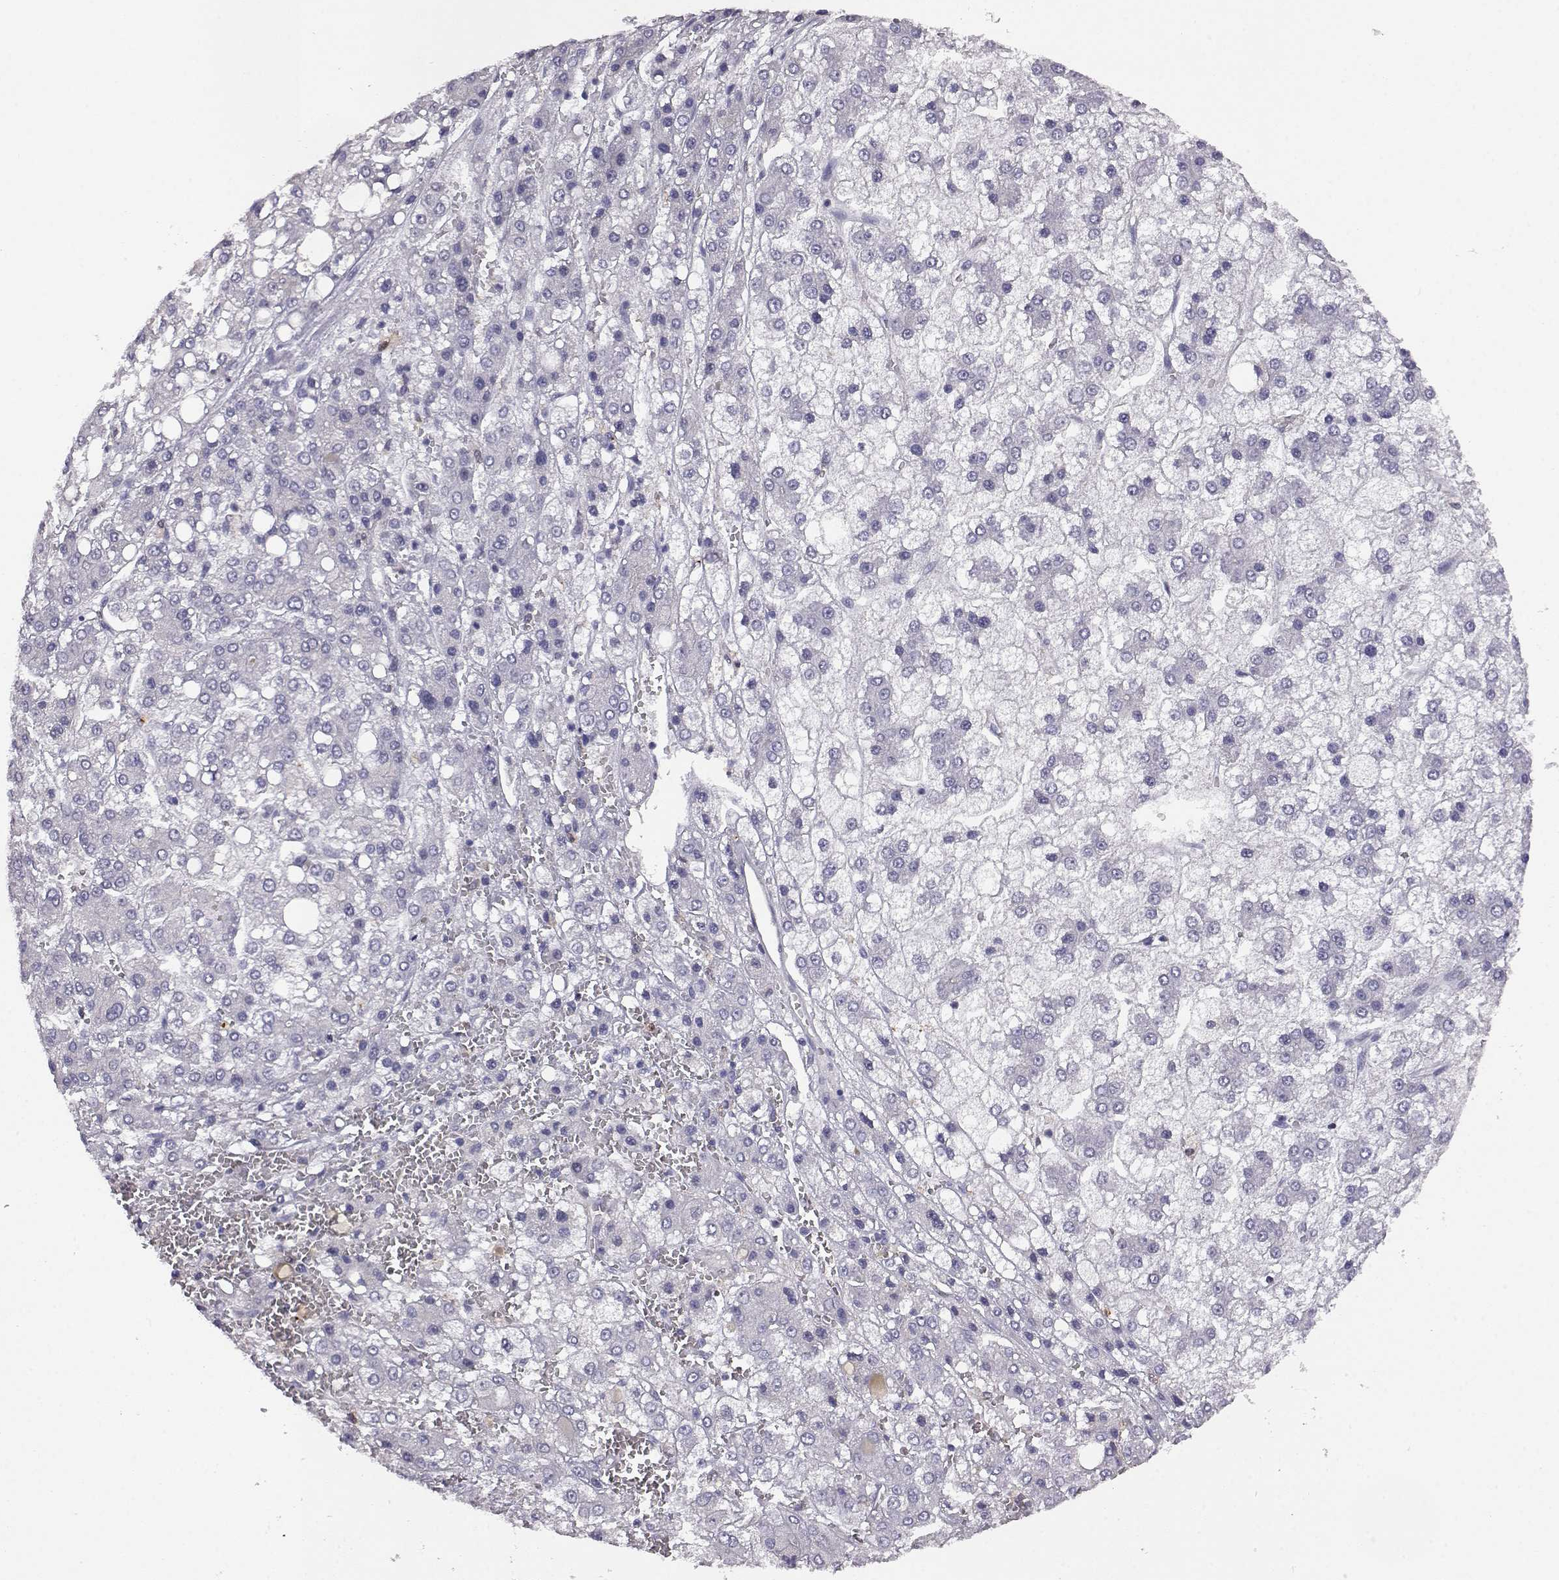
{"staining": {"intensity": "negative", "quantity": "none", "location": "none"}, "tissue": "liver cancer", "cell_type": "Tumor cells", "image_type": "cancer", "snomed": [{"axis": "morphology", "description": "Carcinoma, Hepatocellular, NOS"}, {"axis": "topography", "description": "Liver"}], "caption": "Liver cancer stained for a protein using immunohistochemistry (IHC) reveals no staining tumor cells.", "gene": "AKR1B1", "patient": {"sex": "male", "age": 73}}